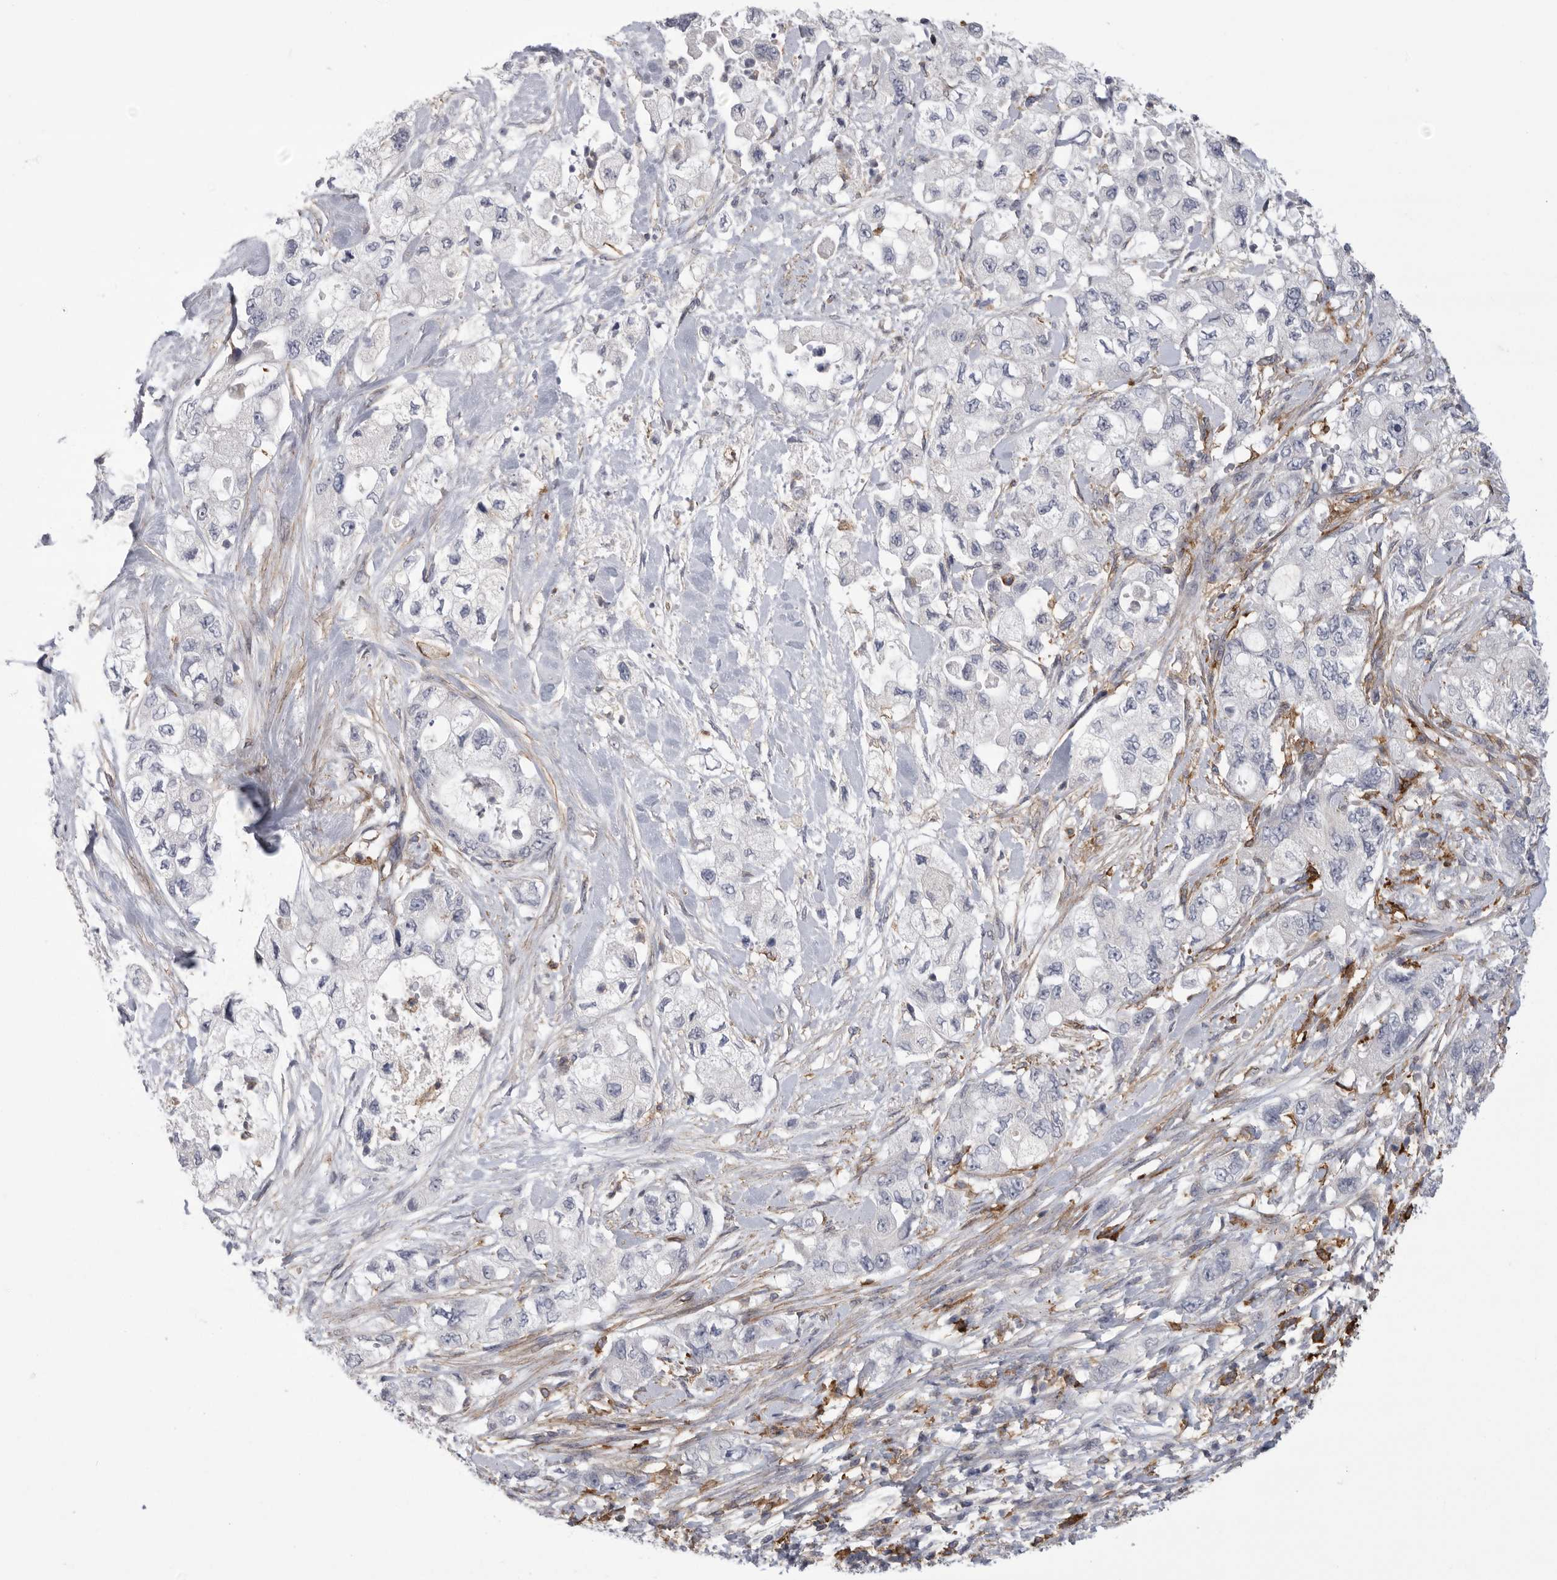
{"staining": {"intensity": "negative", "quantity": "none", "location": "none"}, "tissue": "pancreatic cancer", "cell_type": "Tumor cells", "image_type": "cancer", "snomed": [{"axis": "morphology", "description": "Adenocarcinoma, NOS"}, {"axis": "topography", "description": "Pancreas"}], "caption": "Immunohistochemistry image of pancreatic cancer (adenocarcinoma) stained for a protein (brown), which demonstrates no expression in tumor cells.", "gene": "SIGLEC10", "patient": {"sex": "female", "age": 73}}